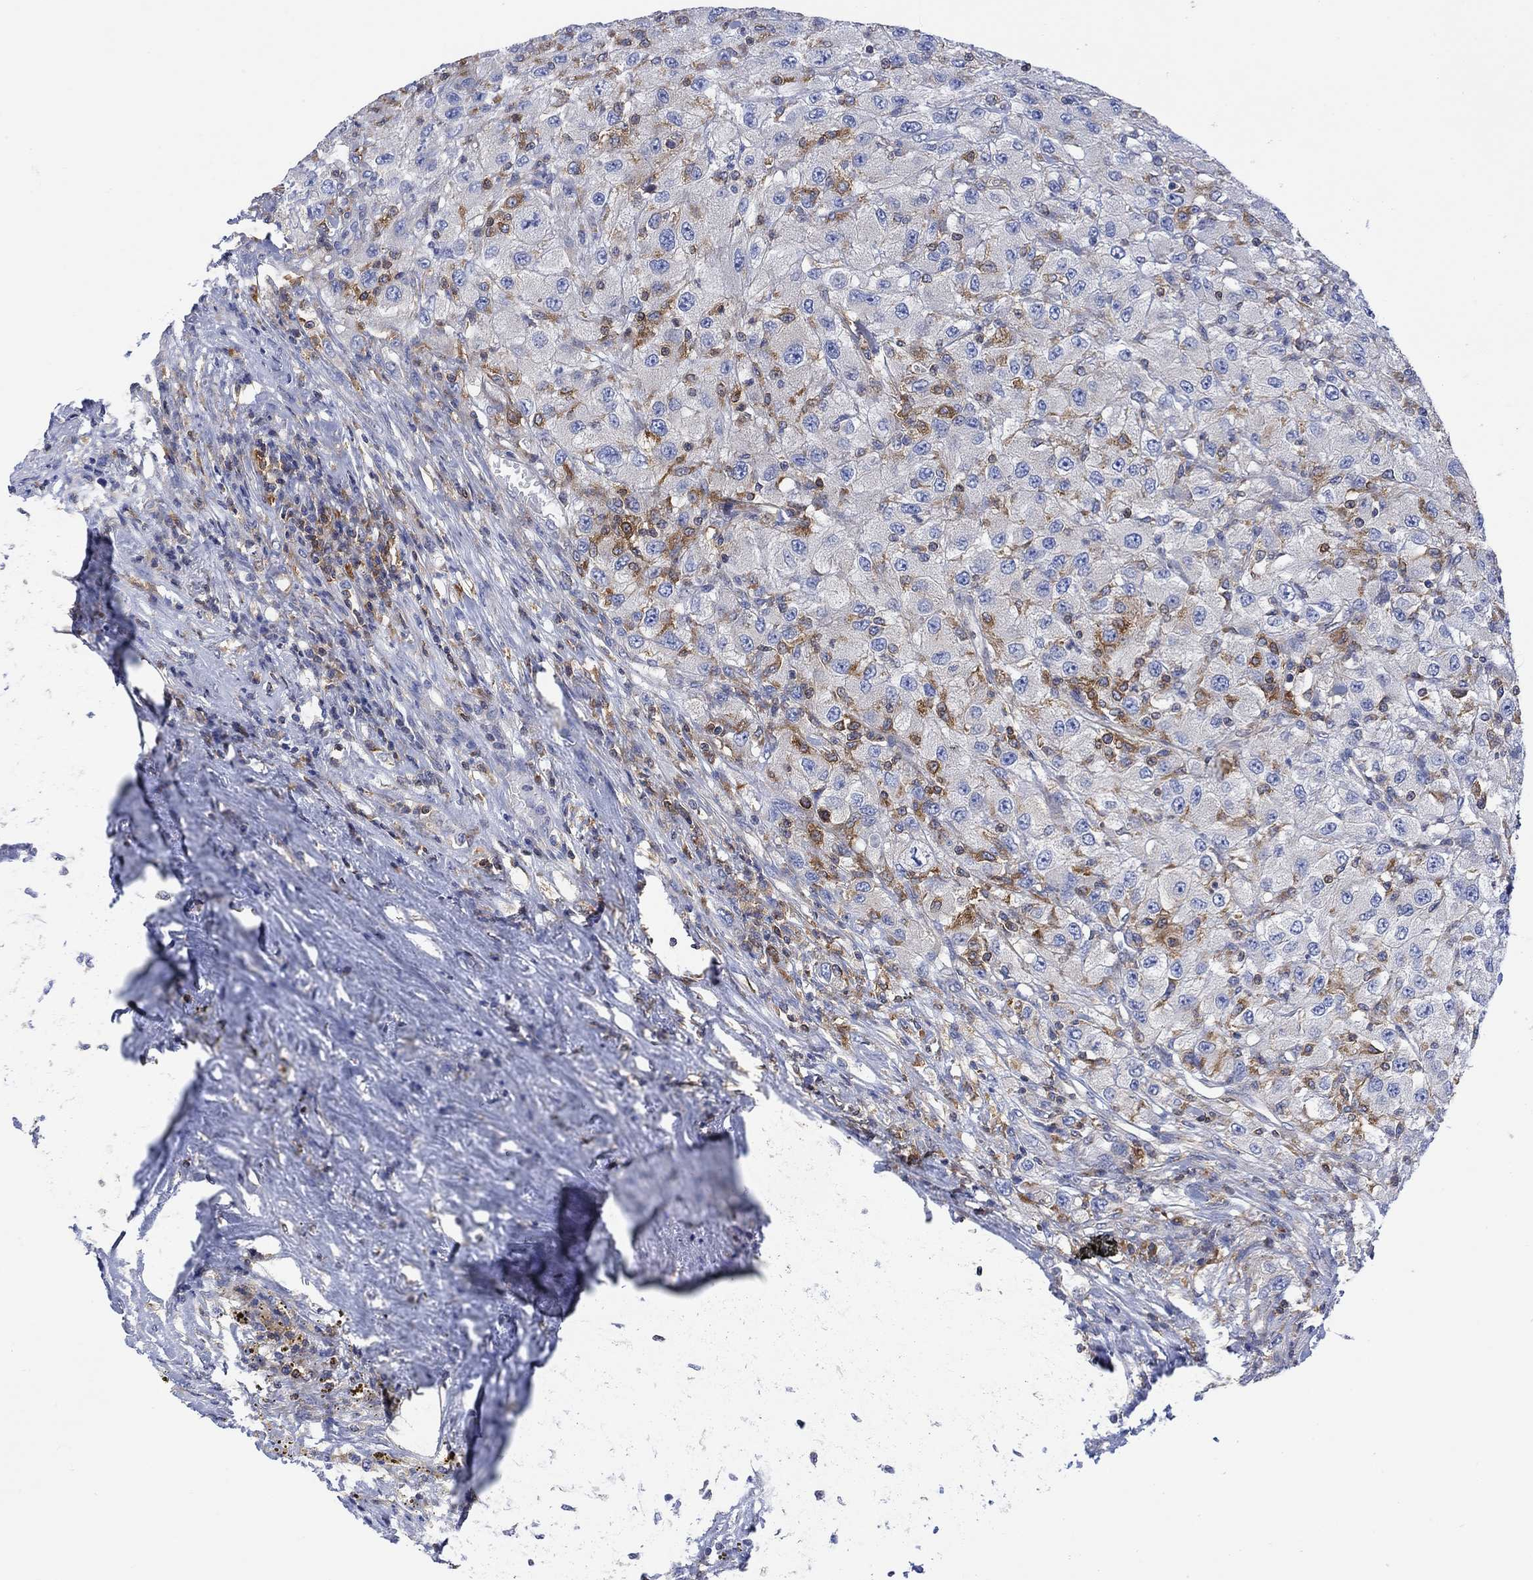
{"staining": {"intensity": "negative", "quantity": "none", "location": "none"}, "tissue": "renal cancer", "cell_type": "Tumor cells", "image_type": "cancer", "snomed": [{"axis": "morphology", "description": "Adenocarcinoma, NOS"}, {"axis": "topography", "description": "Kidney"}], "caption": "Renal cancer stained for a protein using immunohistochemistry (IHC) demonstrates no expression tumor cells.", "gene": "GBP5", "patient": {"sex": "female", "age": 67}}